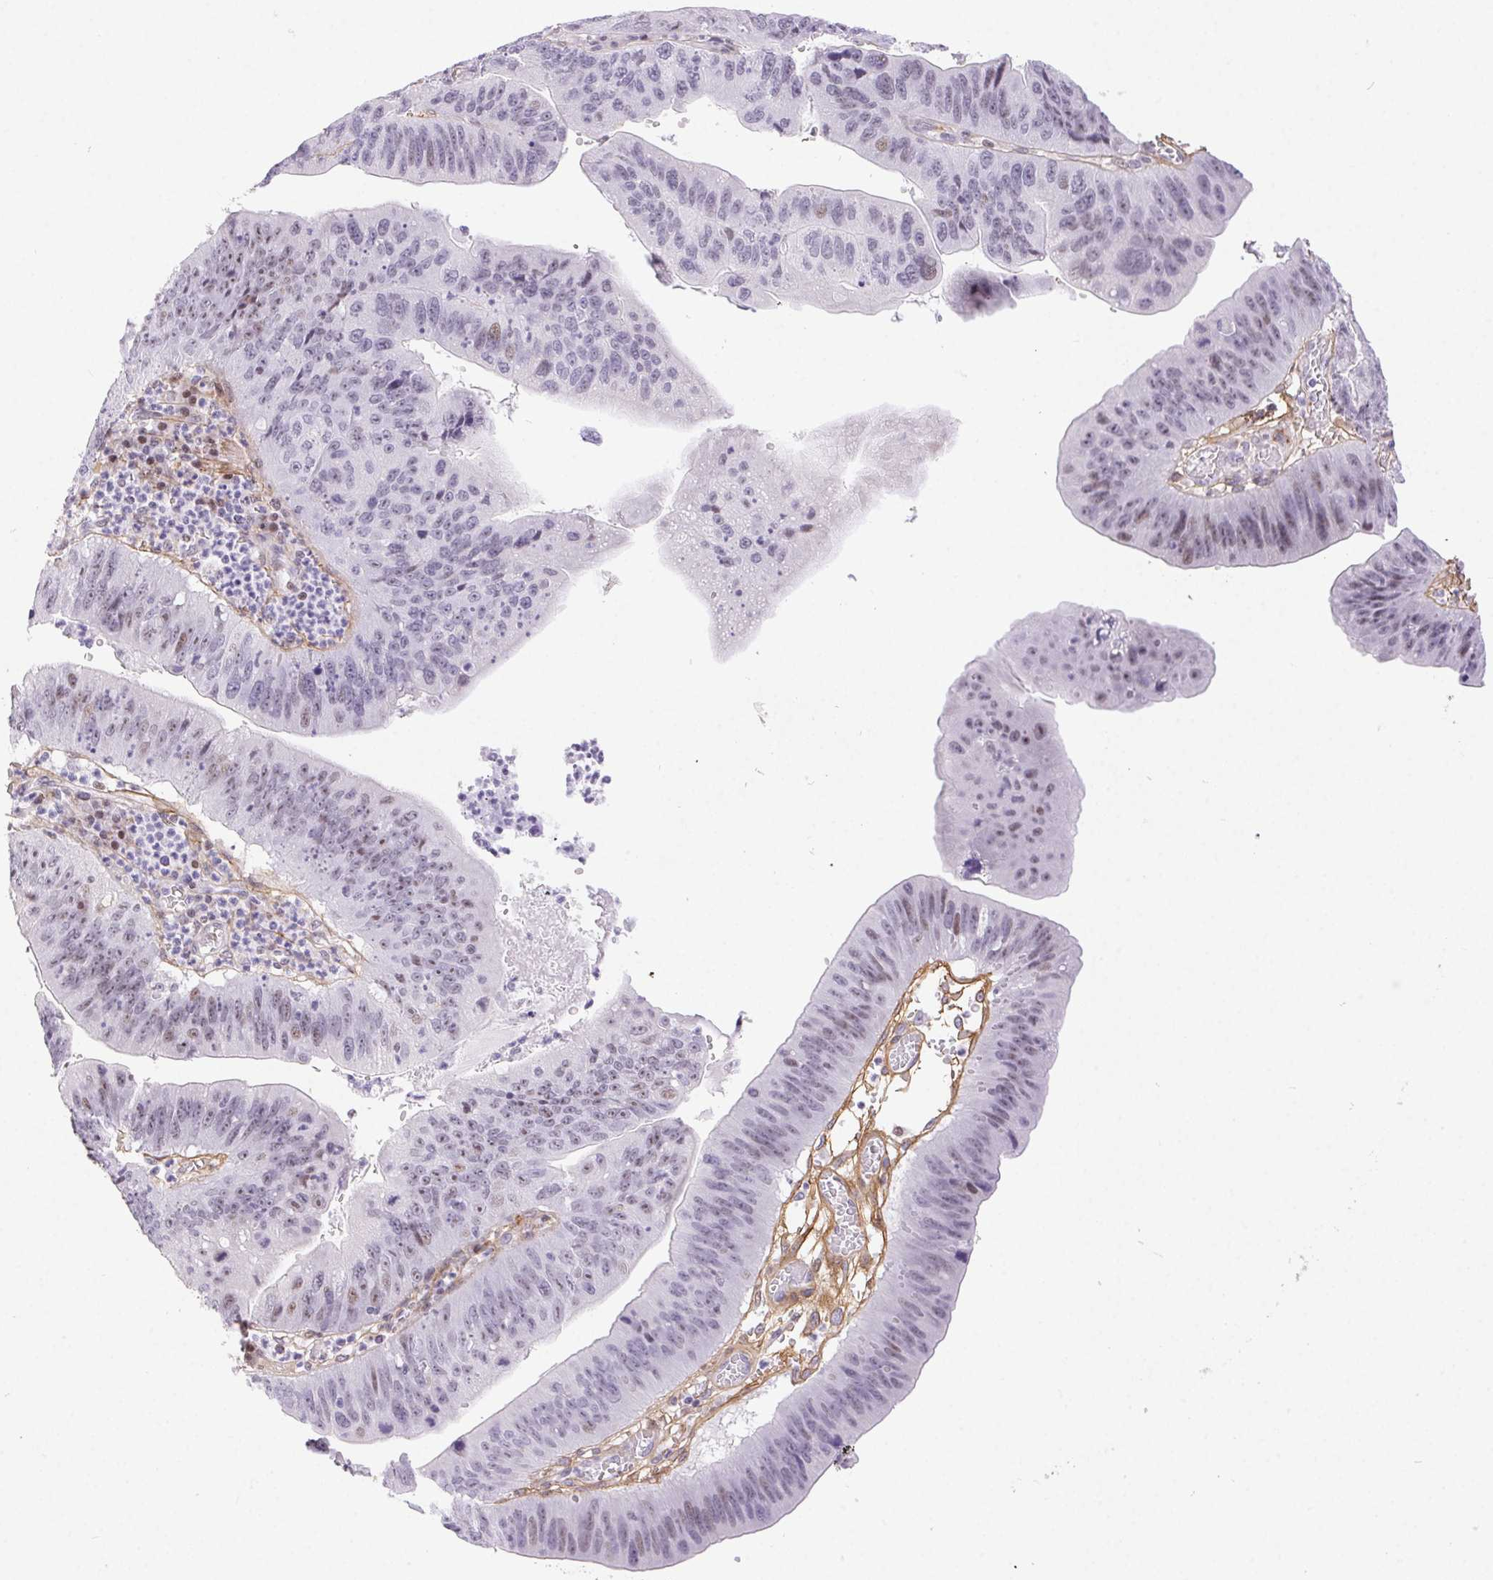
{"staining": {"intensity": "weak", "quantity": "<25%", "location": "nuclear"}, "tissue": "stomach cancer", "cell_type": "Tumor cells", "image_type": "cancer", "snomed": [{"axis": "morphology", "description": "Adenocarcinoma, NOS"}, {"axis": "topography", "description": "Stomach"}], "caption": "High power microscopy image of an immunohistochemistry image of stomach cancer (adenocarcinoma), revealing no significant positivity in tumor cells.", "gene": "PDZD2", "patient": {"sex": "male", "age": 59}}